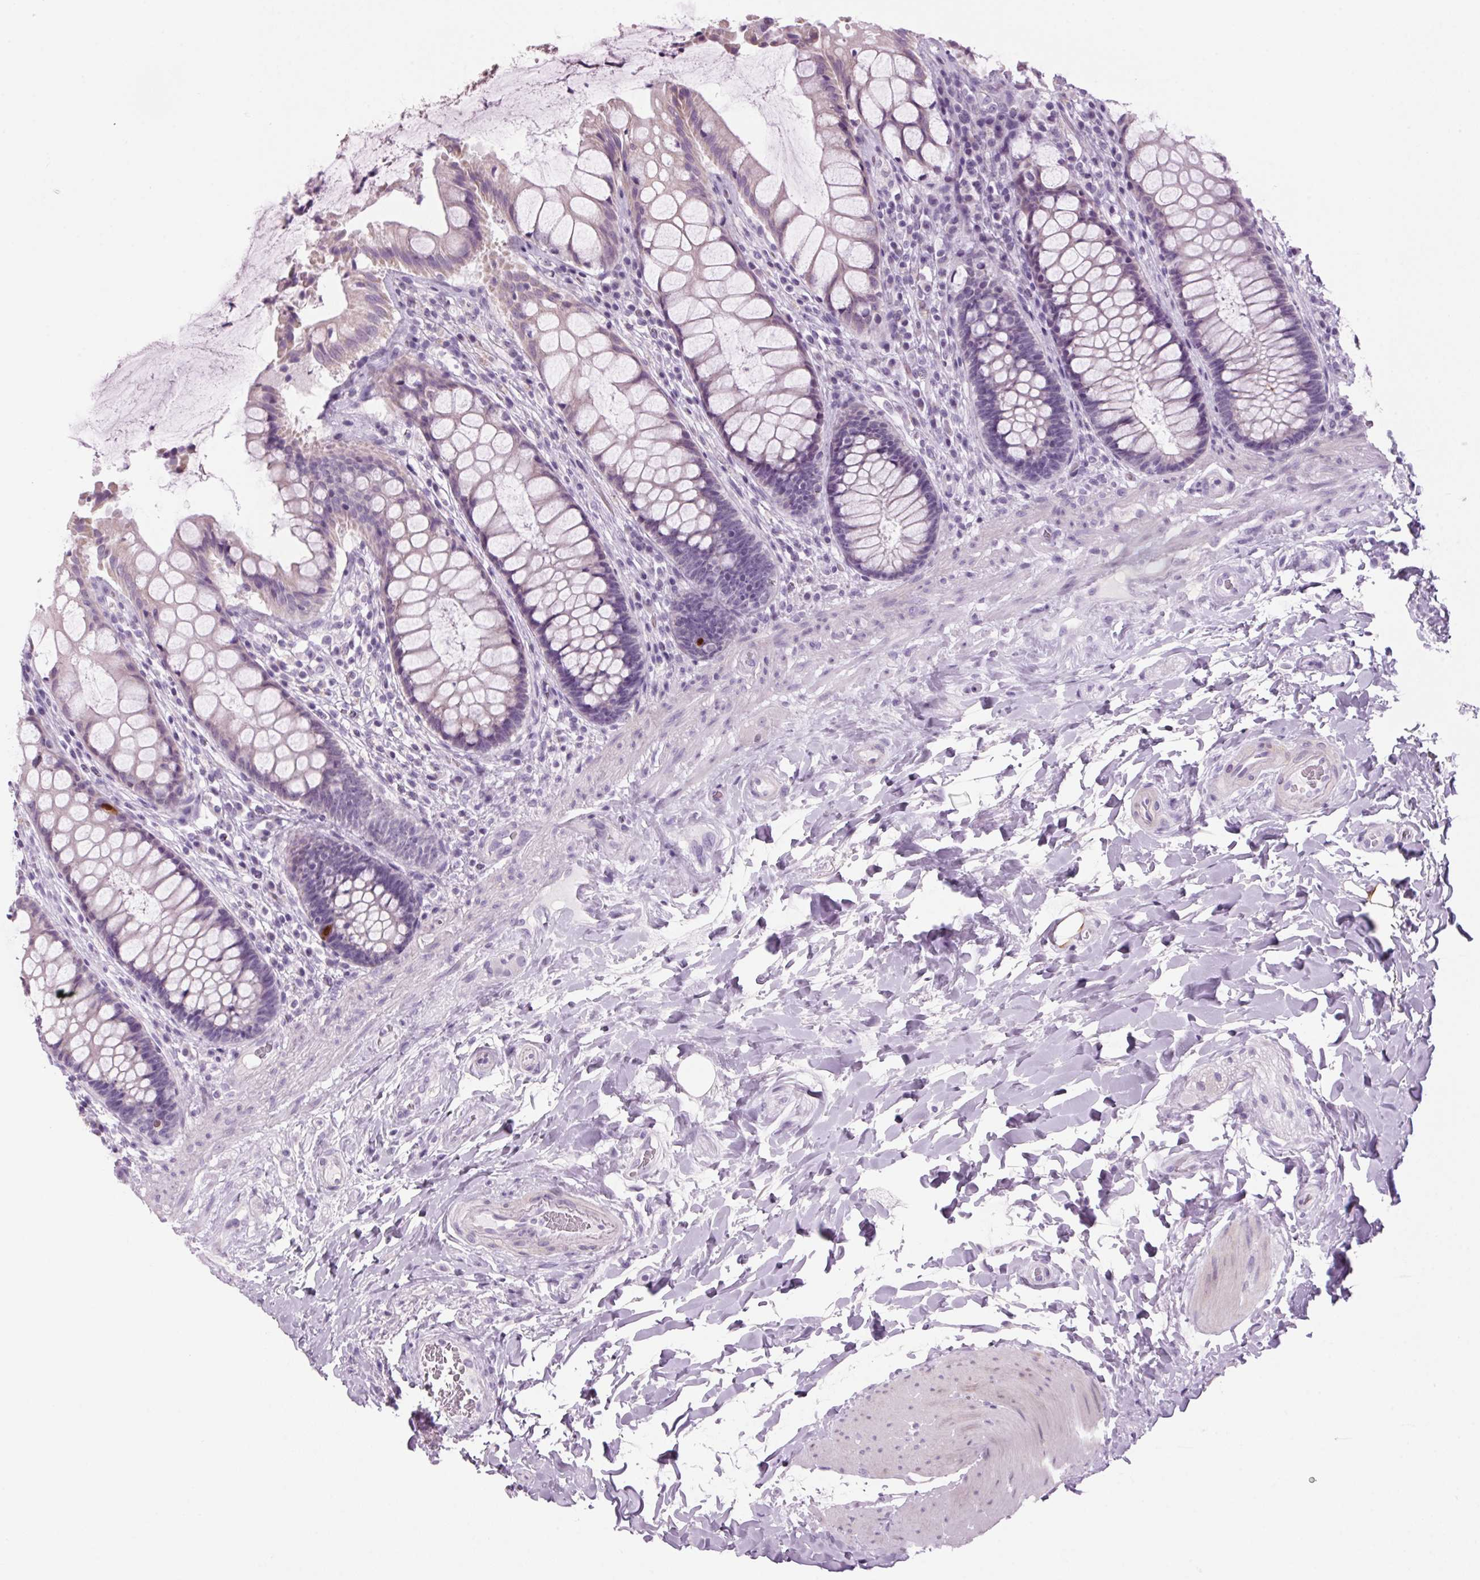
{"staining": {"intensity": "weak", "quantity": "<25%", "location": "cytoplasmic/membranous"}, "tissue": "rectum", "cell_type": "Glandular cells", "image_type": "normal", "snomed": [{"axis": "morphology", "description": "Normal tissue, NOS"}, {"axis": "topography", "description": "Rectum"}], "caption": "Immunohistochemical staining of normal human rectum reveals no significant positivity in glandular cells.", "gene": "PPP1R1A", "patient": {"sex": "female", "age": 58}}